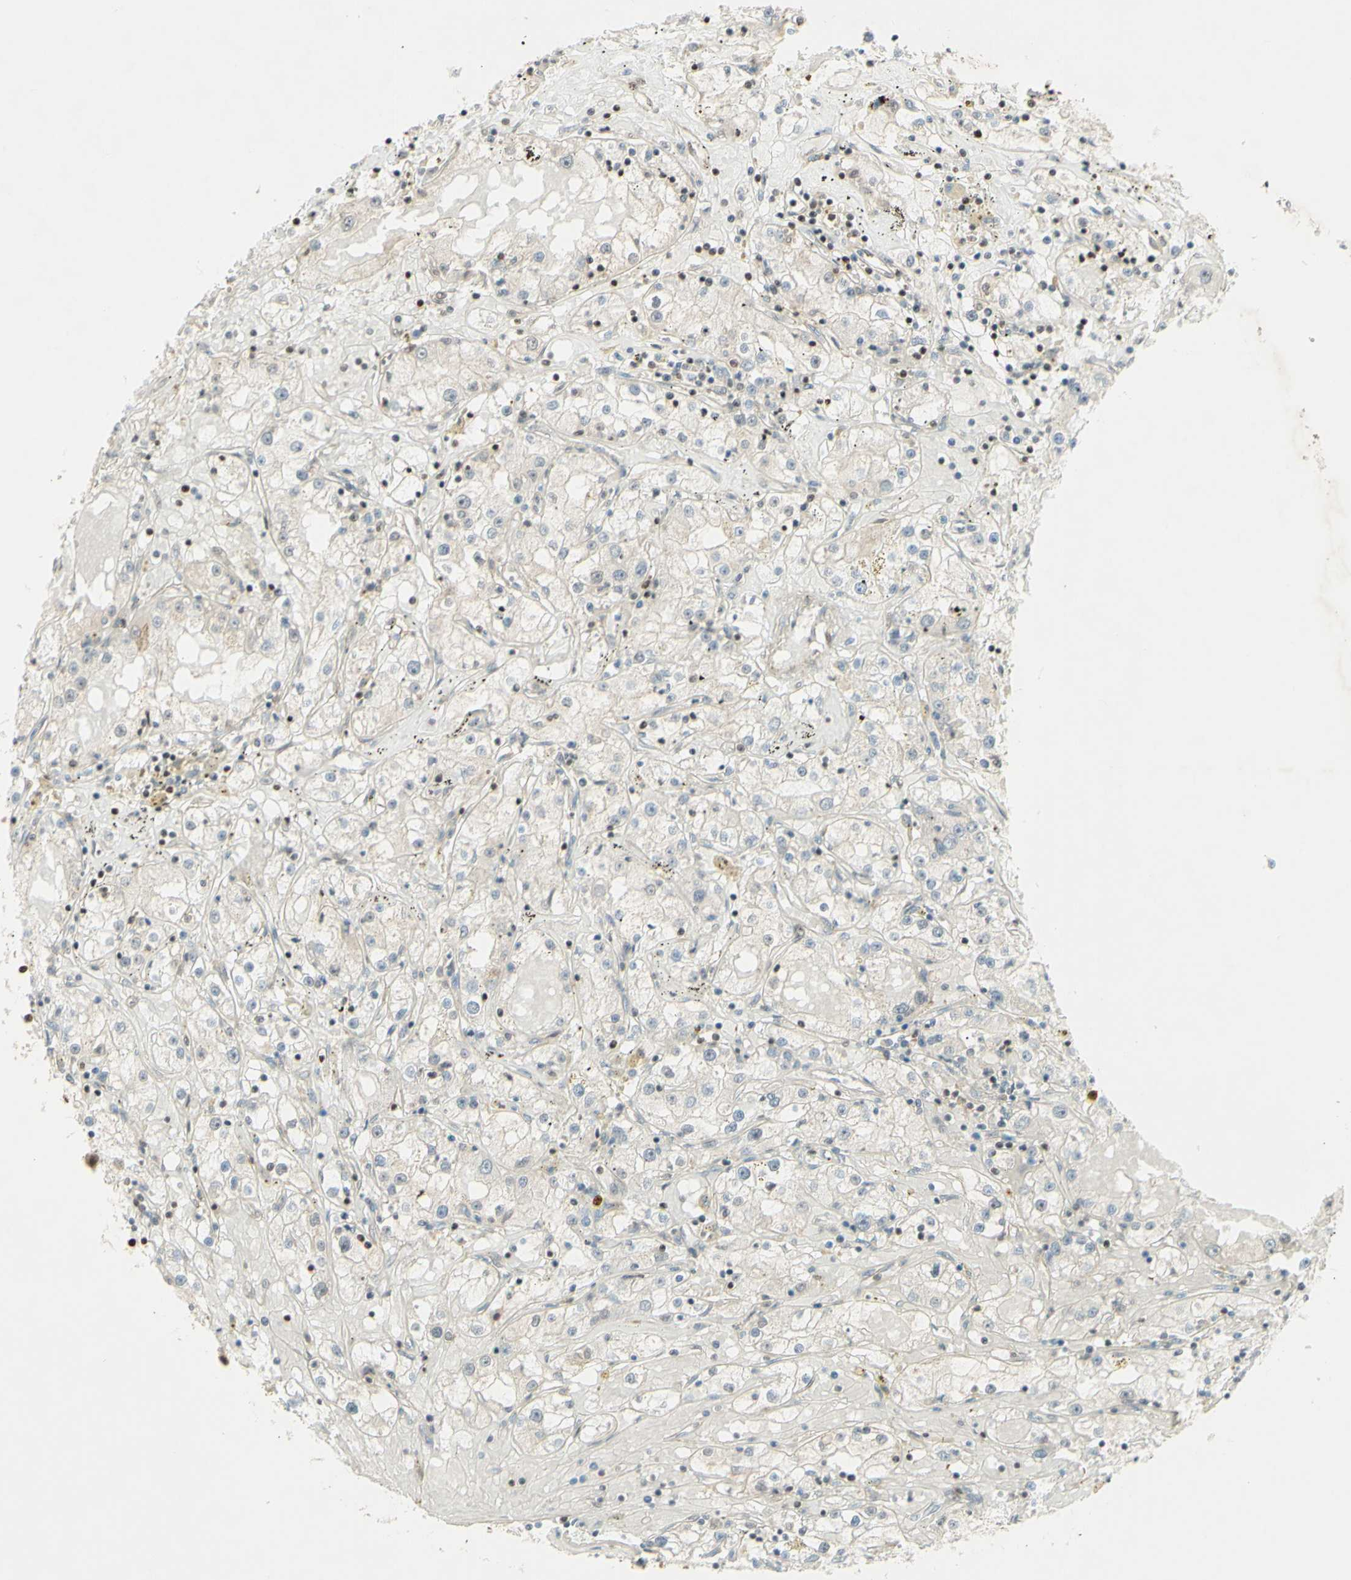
{"staining": {"intensity": "weak", "quantity": "<25%", "location": "nuclear"}, "tissue": "renal cancer", "cell_type": "Tumor cells", "image_type": "cancer", "snomed": [{"axis": "morphology", "description": "Adenocarcinoma, NOS"}, {"axis": "topography", "description": "Kidney"}], "caption": "Tumor cells are negative for brown protein staining in renal adenocarcinoma.", "gene": "ZMYM6", "patient": {"sex": "male", "age": 56}}